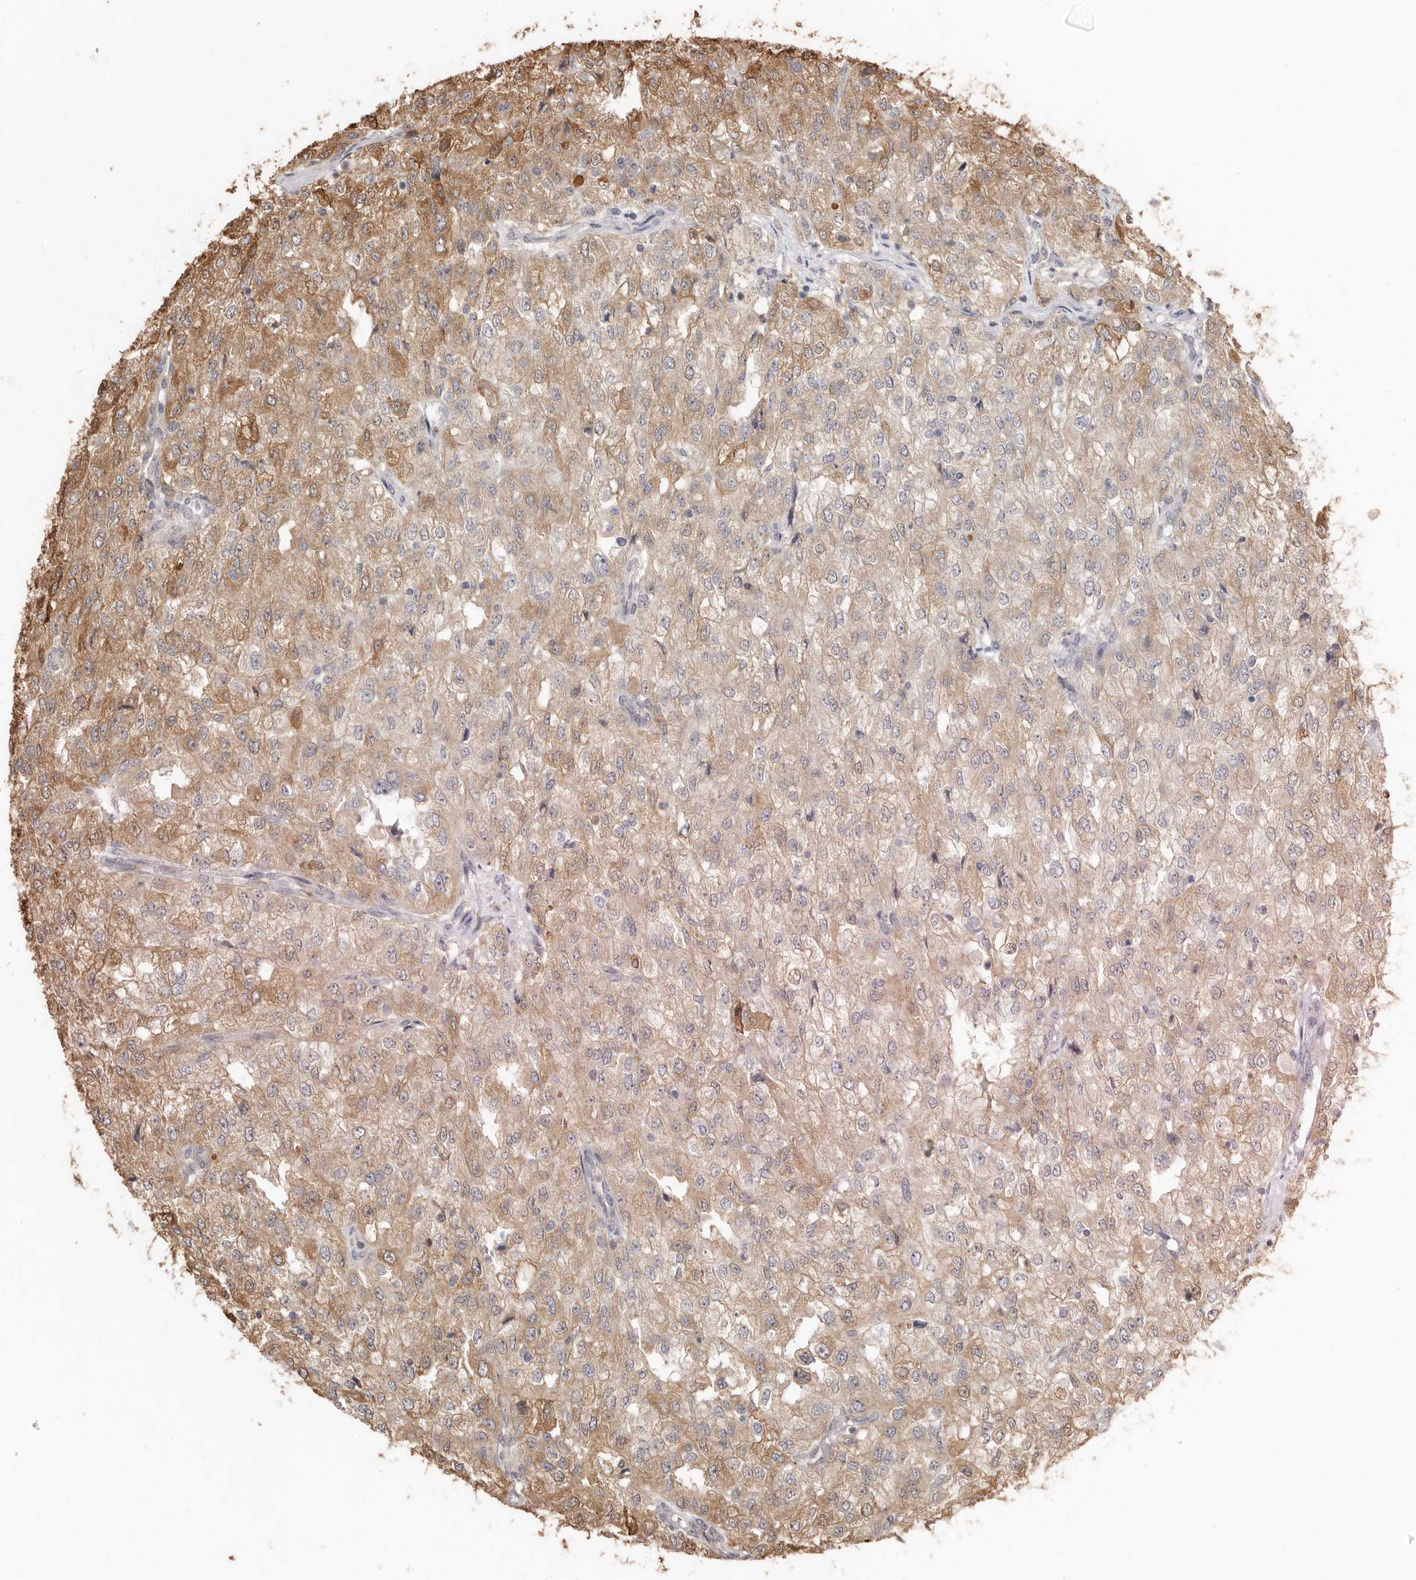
{"staining": {"intensity": "moderate", "quantity": ">75%", "location": "cytoplasmic/membranous"}, "tissue": "renal cancer", "cell_type": "Tumor cells", "image_type": "cancer", "snomed": [{"axis": "morphology", "description": "Adenocarcinoma, NOS"}, {"axis": "topography", "description": "Kidney"}], "caption": "There is medium levels of moderate cytoplasmic/membranous expression in tumor cells of adenocarcinoma (renal), as demonstrated by immunohistochemical staining (brown color).", "gene": "RSPO2", "patient": {"sex": "female", "age": 54}}